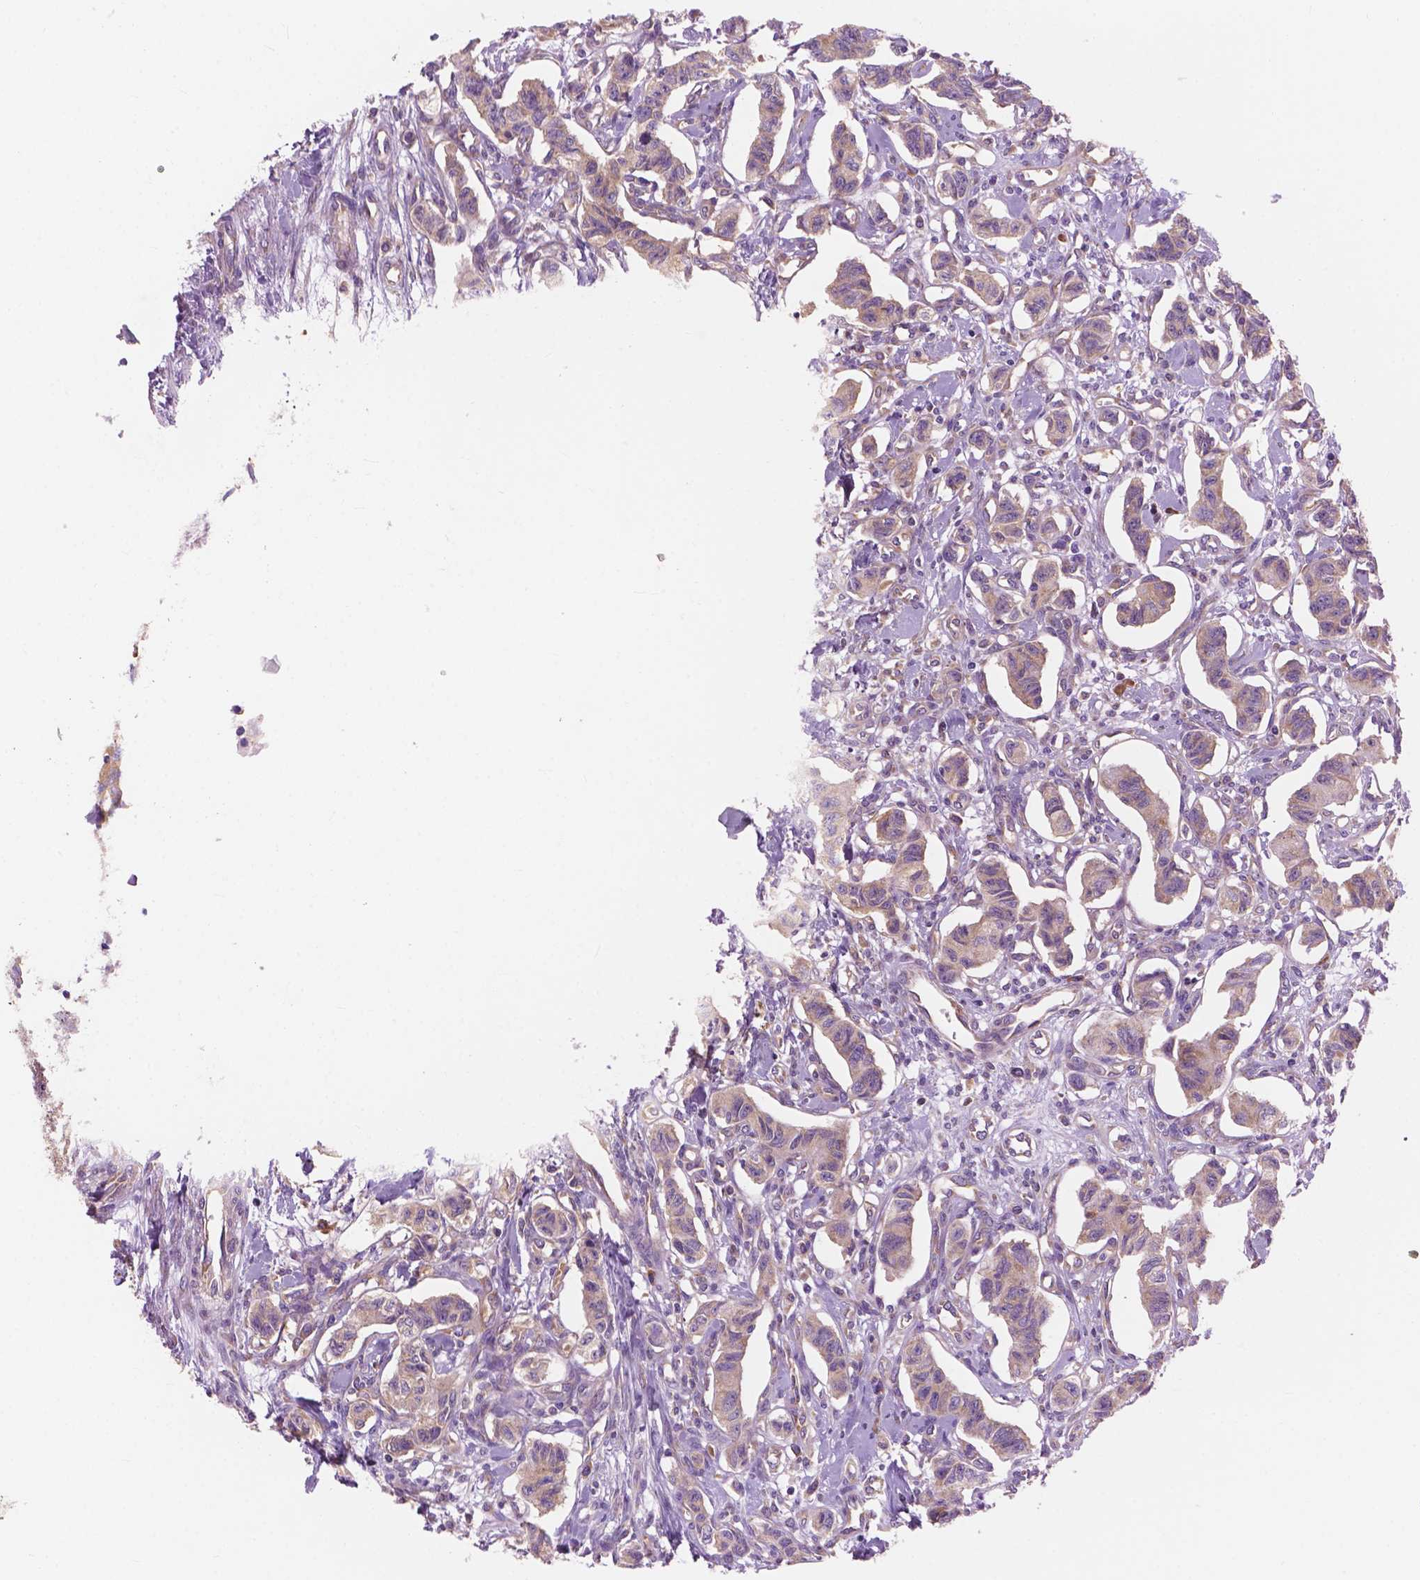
{"staining": {"intensity": "weak", "quantity": ">75%", "location": "cytoplasmic/membranous"}, "tissue": "carcinoid", "cell_type": "Tumor cells", "image_type": "cancer", "snomed": [{"axis": "morphology", "description": "Carcinoid, malignant, NOS"}, {"axis": "topography", "description": "Kidney"}], "caption": "Immunohistochemistry micrograph of carcinoid stained for a protein (brown), which exhibits low levels of weak cytoplasmic/membranous staining in about >75% of tumor cells.", "gene": "RPL37A", "patient": {"sex": "female", "age": 41}}